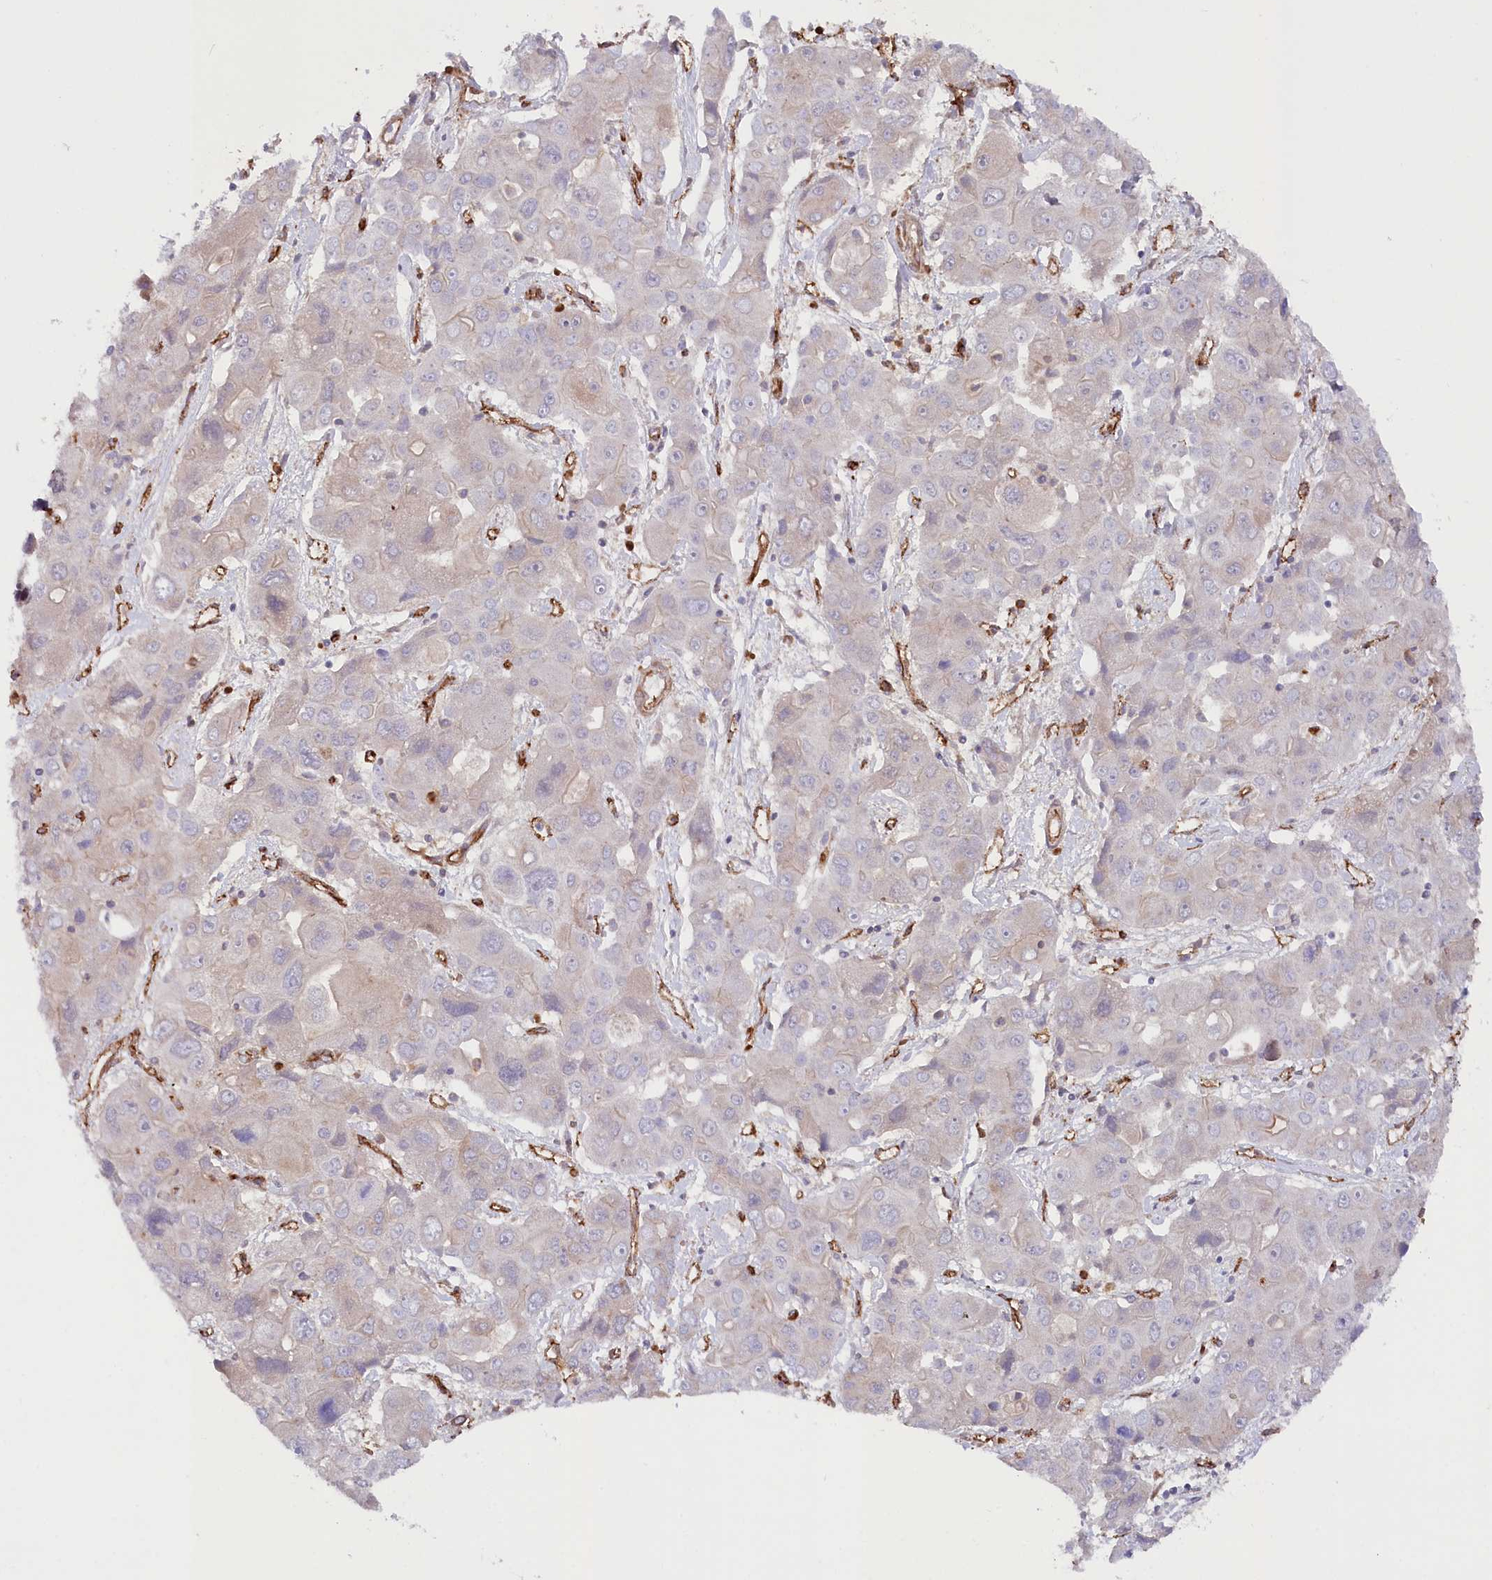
{"staining": {"intensity": "negative", "quantity": "none", "location": "none"}, "tissue": "liver cancer", "cell_type": "Tumor cells", "image_type": "cancer", "snomed": [{"axis": "morphology", "description": "Cholangiocarcinoma"}, {"axis": "topography", "description": "Liver"}], "caption": "An IHC histopathology image of liver cancer (cholangiocarcinoma) is shown. There is no staining in tumor cells of liver cancer (cholangiocarcinoma).", "gene": "MTPAP", "patient": {"sex": "male", "age": 67}}